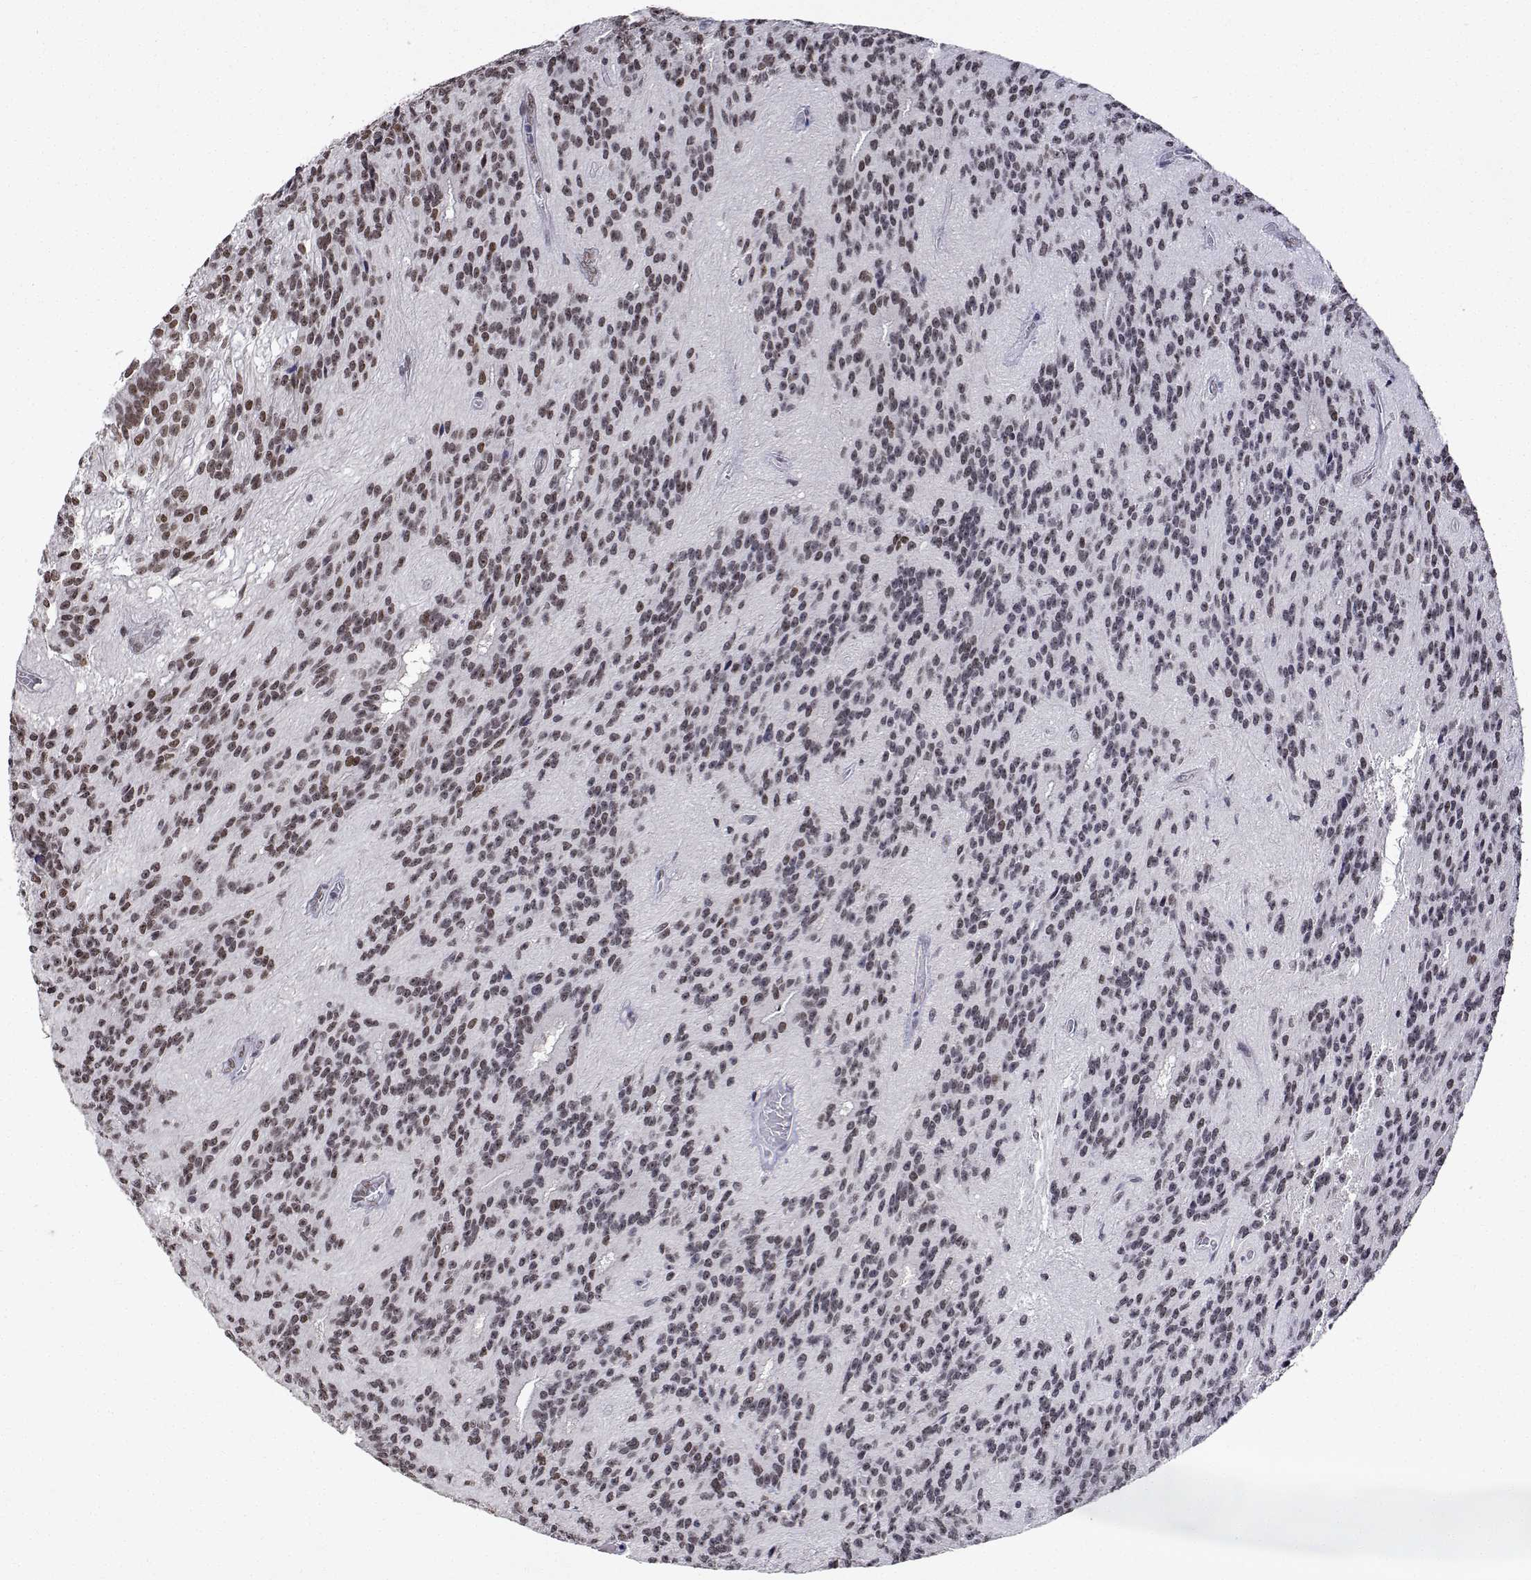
{"staining": {"intensity": "moderate", "quantity": "<25%", "location": "nuclear"}, "tissue": "glioma", "cell_type": "Tumor cells", "image_type": "cancer", "snomed": [{"axis": "morphology", "description": "Glioma, malignant, Low grade"}, {"axis": "topography", "description": "Brain"}], "caption": "Human low-grade glioma (malignant) stained for a protein (brown) displays moderate nuclear positive expression in about <25% of tumor cells.", "gene": "XPC", "patient": {"sex": "male", "age": 31}}